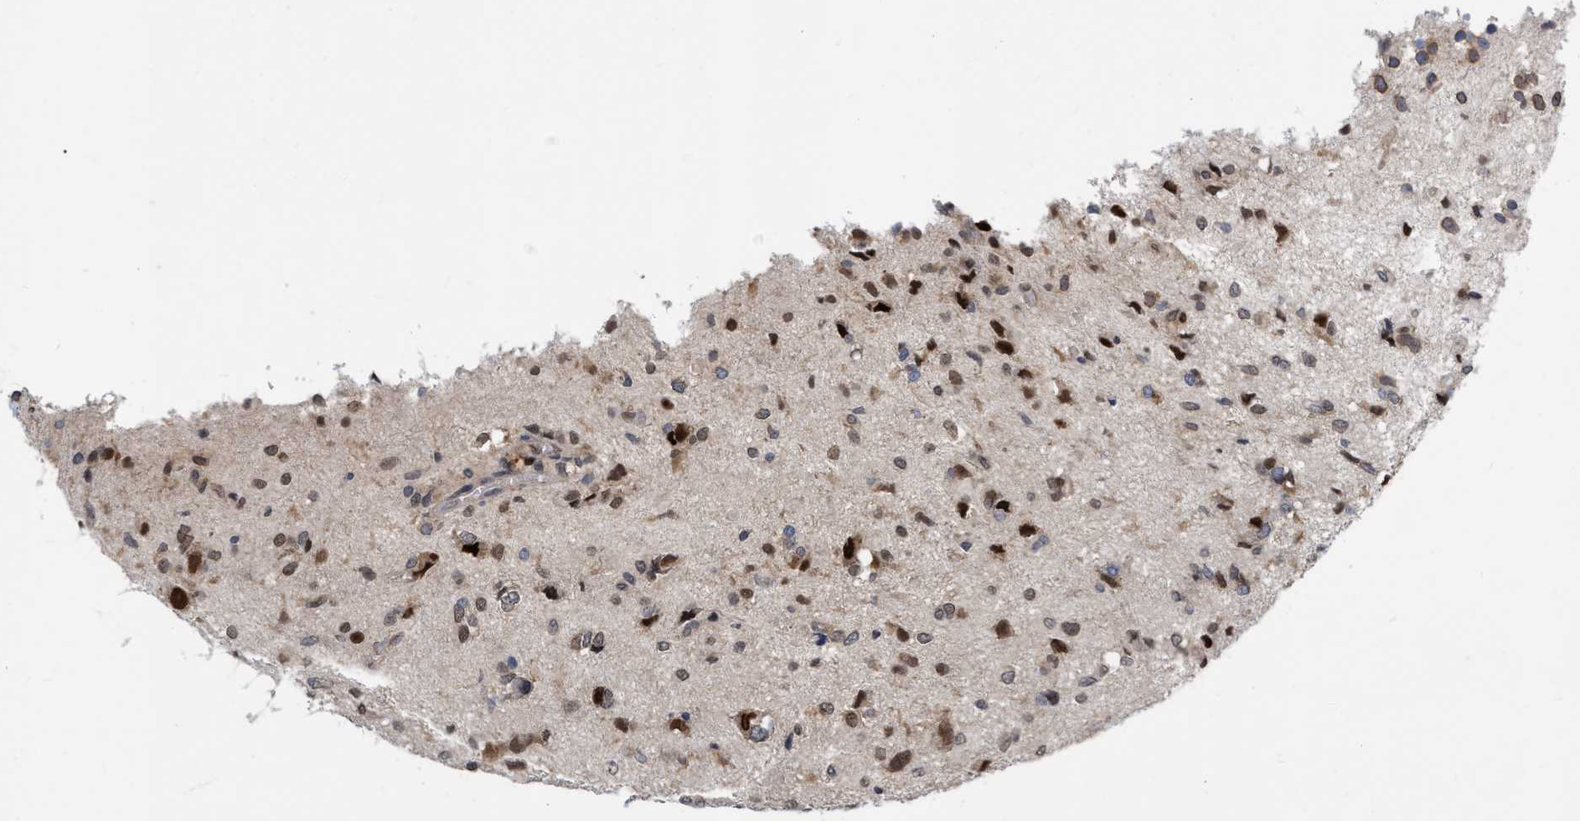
{"staining": {"intensity": "strong", "quantity": "<25%", "location": "cytoplasmic/membranous,nuclear"}, "tissue": "glioma", "cell_type": "Tumor cells", "image_type": "cancer", "snomed": [{"axis": "morphology", "description": "Glioma, malignant, High grade"}, {"axis": "topography", "description": "Brain"}], "caption": "Immunohistochemistry (IHC) of human glioma exhibits medium levels of strong cytoplasmic/membranous and nuclear positivity in about <25% of tumor cells.", "gene": "MDM4", "patient": {"sex": "female", "age": 59}}